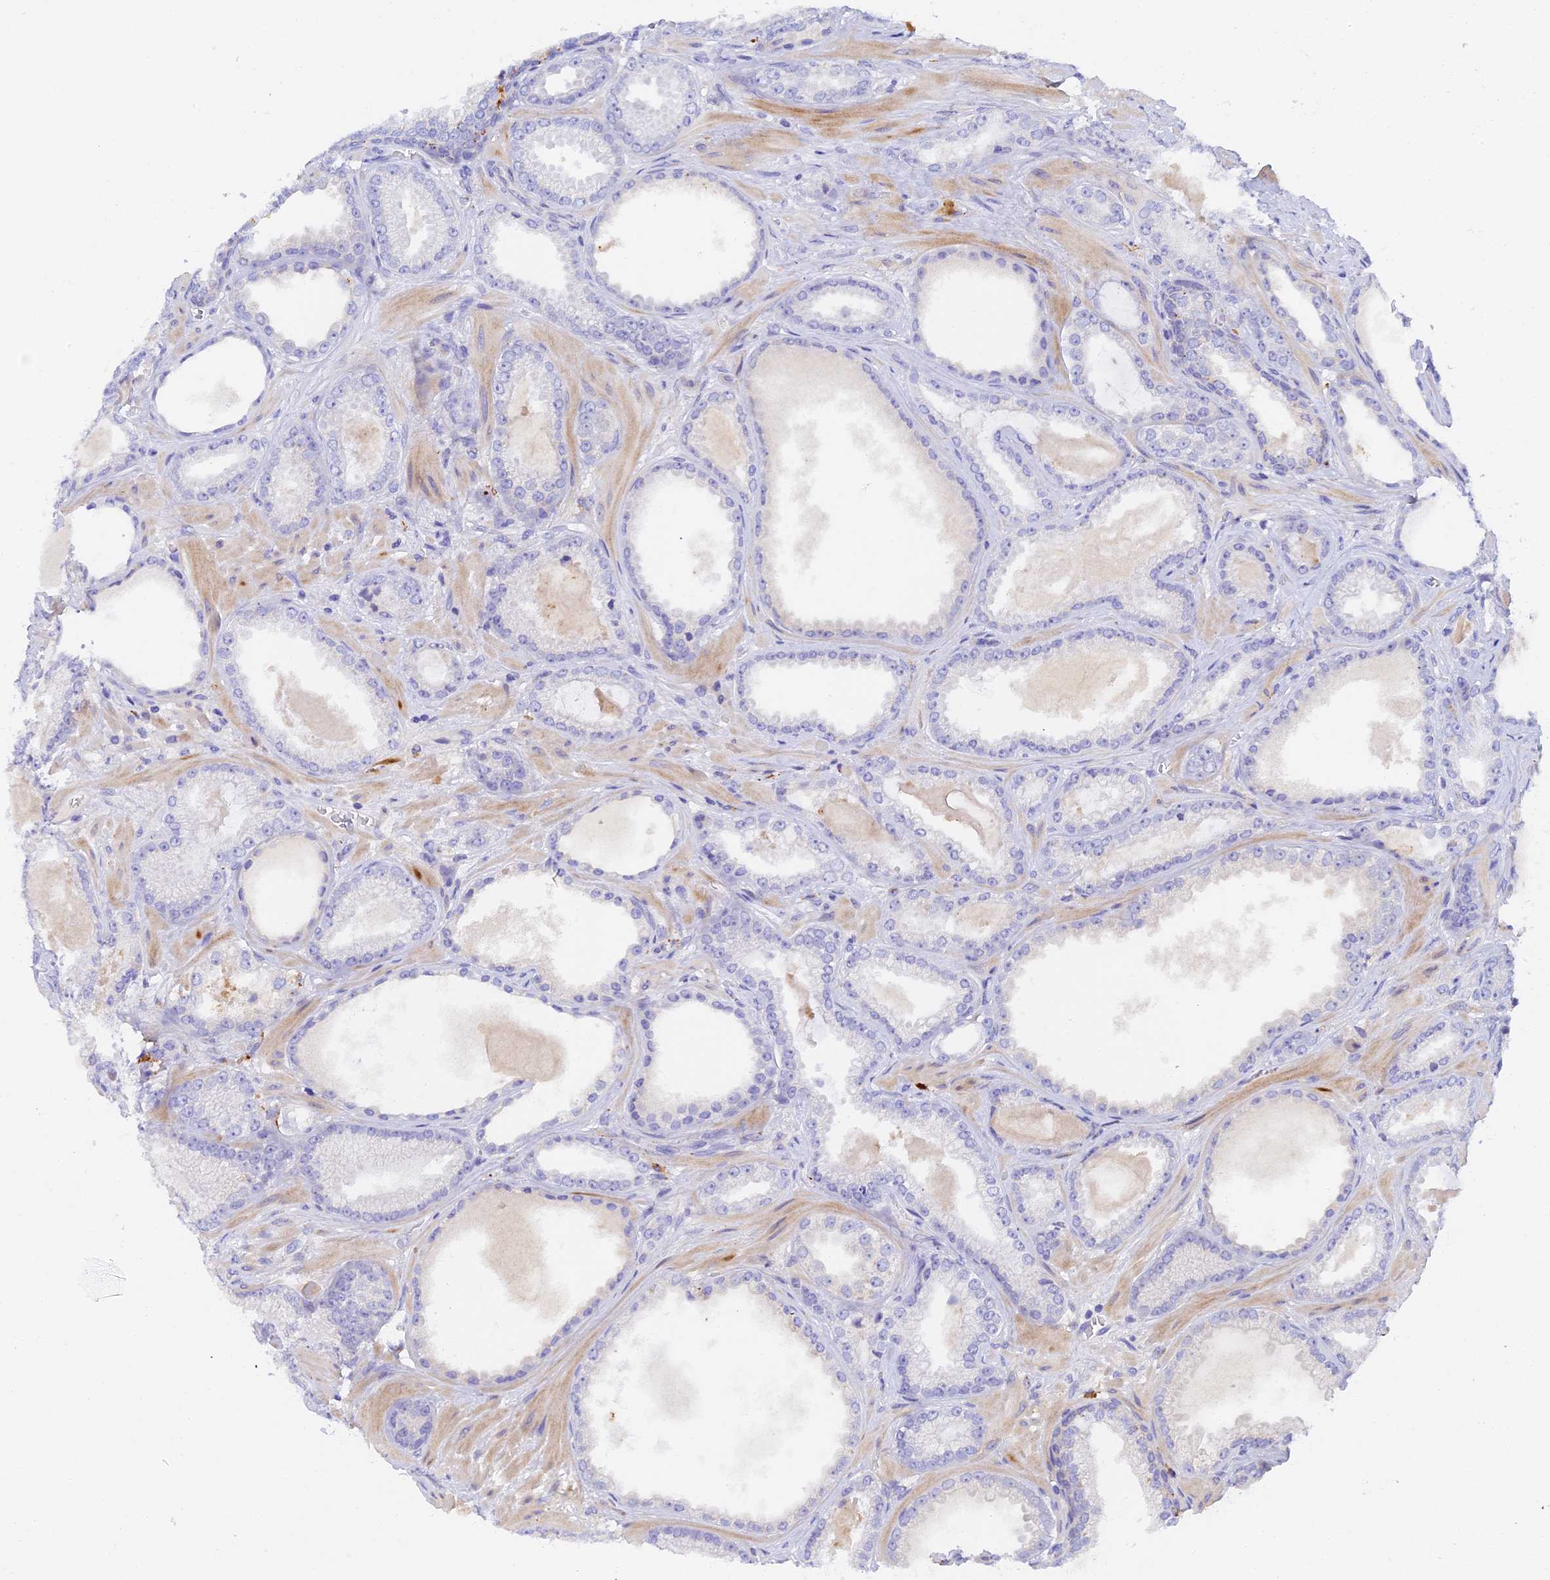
{"staining": {"intensity": "negative", "quantity": "none", "location": "none"}, "tissue": "prostate cancer", "cell_type": "Tumor cells", "image_type": "cancer", "snomed": [{"axis": "morphology", "description": "Adenocarcinoma, Low grade"}, {"axis": "topography", "description": "Prostate"}], "caption": "Tumor cells show no significant expression in adenocarcinoma (low-grade) (prostate). Nuclei are stained in blue.", "gene": "RPGRIP1L", "patient": {"sex": "male", "age": 57}}